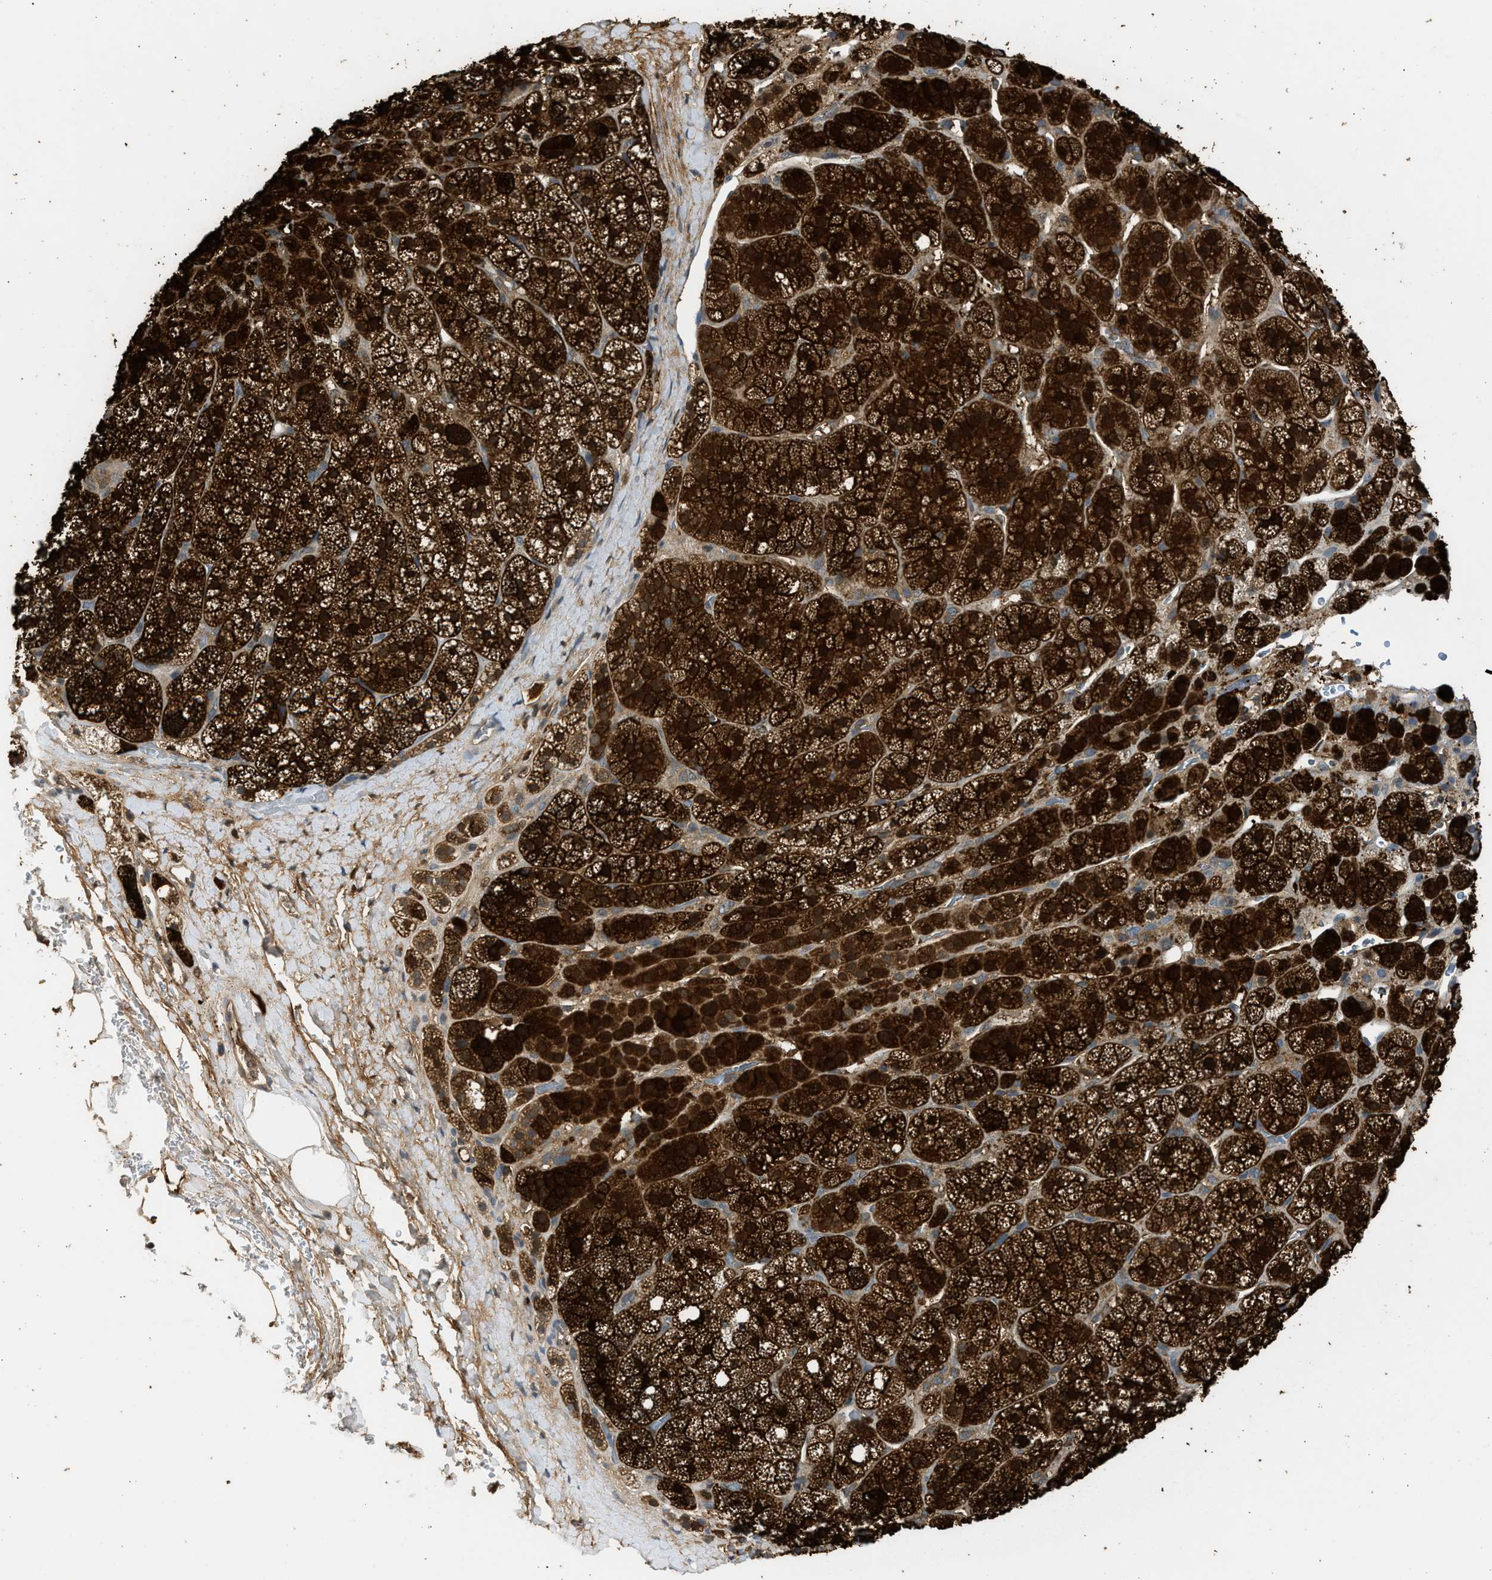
{"staining": {"intensity": "strong", "quantity": ">75%", "location": "cytoplasmic/membranous,nuclear"}, "tissue": "adrenal gland", "cell_type": "Glandular cells", "image_type": "normal", "snomed": [{"axis": "morphology", "description": "Normal tissue, NOS"}, {"axis": "topography", "description": "Adrenal gland"}], "caption": "Brown immunohistochemical staining in unremarkable human adrenal gland exhibits strong cytoplasmic/membranous,nuclear positivity in about >75% of glandular cells.", "gene": "SULT2A1", "patient": {"sex": "male", "age": 56}}